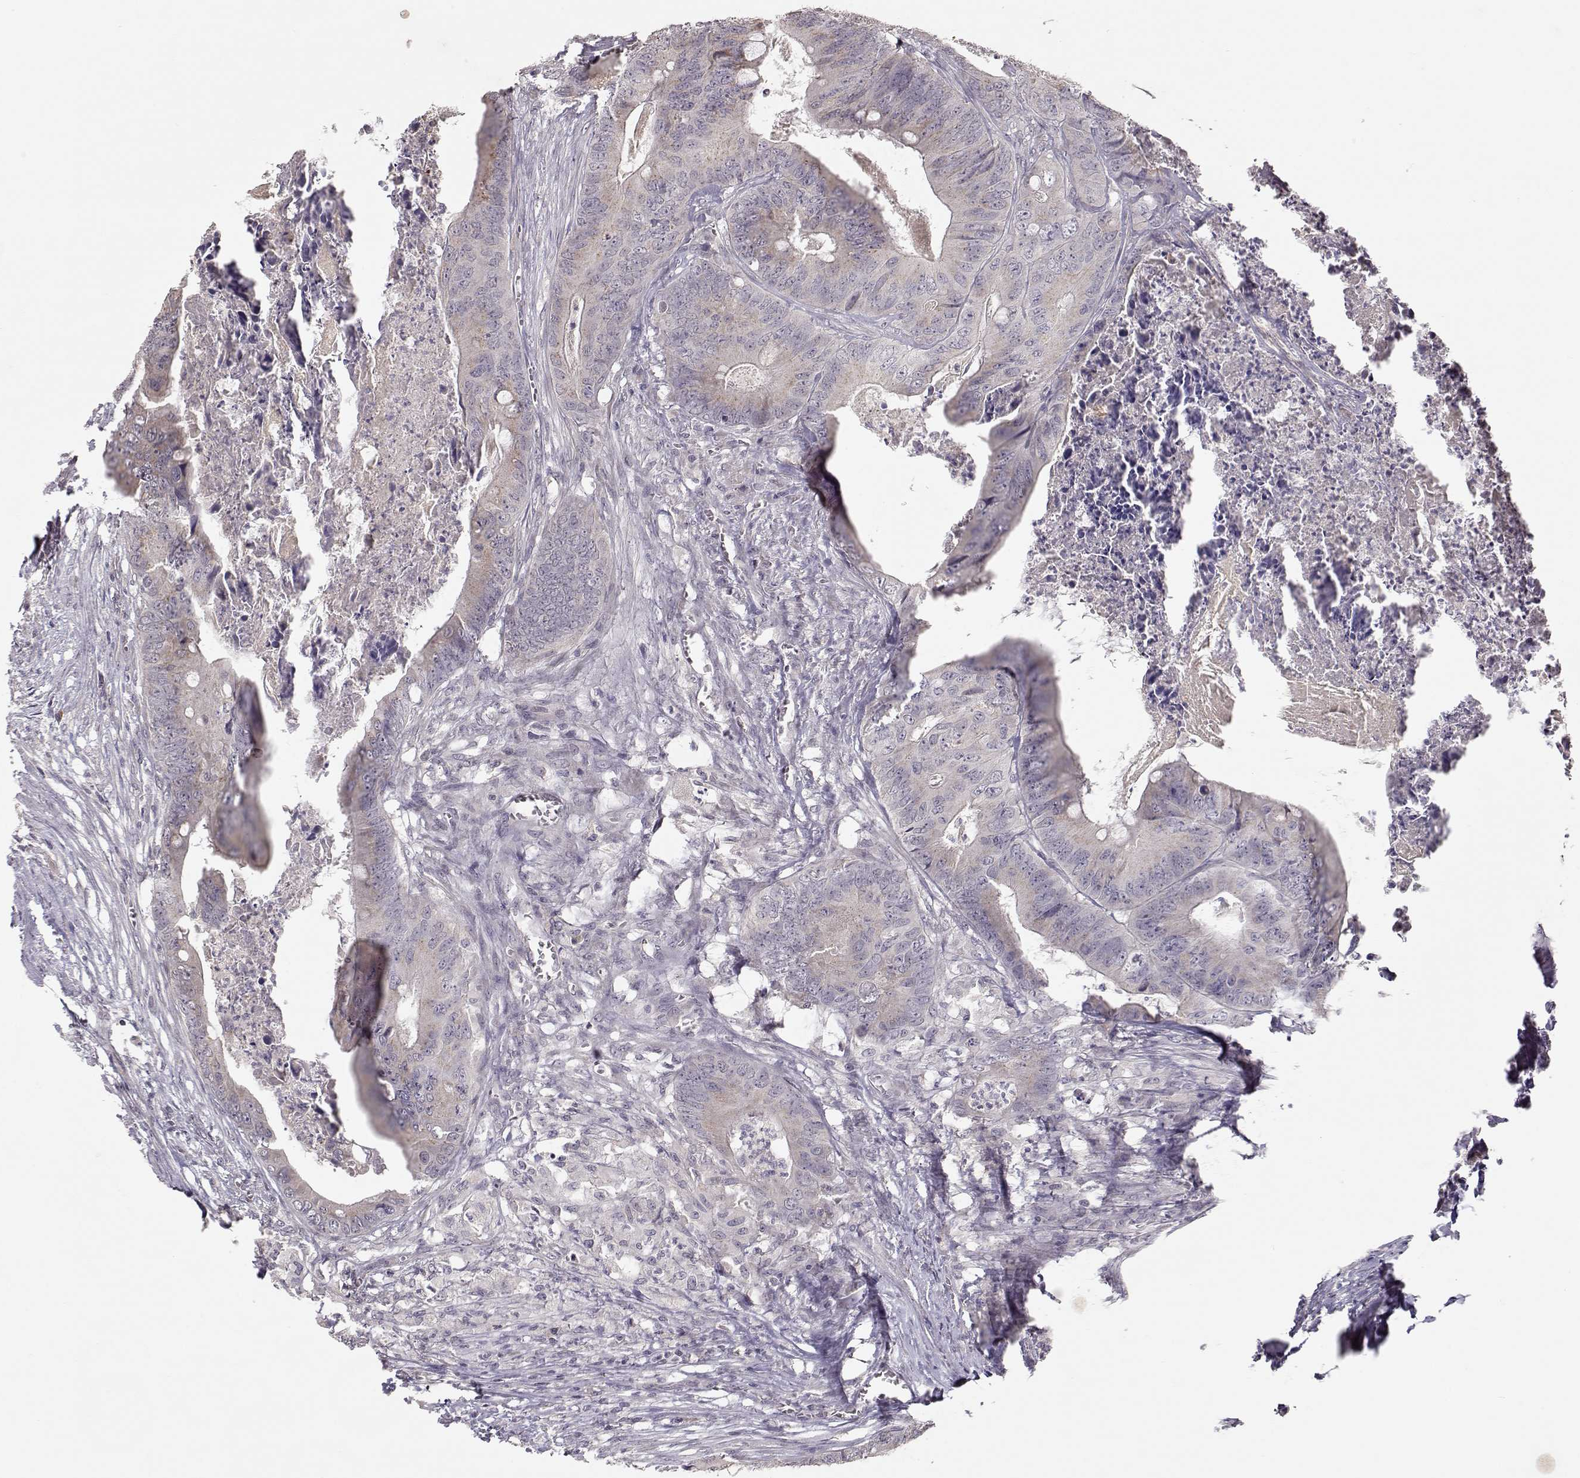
{"staining": {"intensity": "weak", "quantity": "<25%", "location": "cytoplasmic/membranous"}, "tissue": "colorectal cancer", "cell_type": "Tumor cells", "image_type": "cancer", "snomed": [{"axis": "morphology", "description": "Adenocarcinoma, NOS"}, {"axis": "topography", "description": "Colon"}], "caption": "This is an immunohistochemistry (IHC) histopathology image of human colorectal cancer. There is no staining in tumor cells.", "gene": "PNMT", "patient": {"sex": "male", "age": 84}}